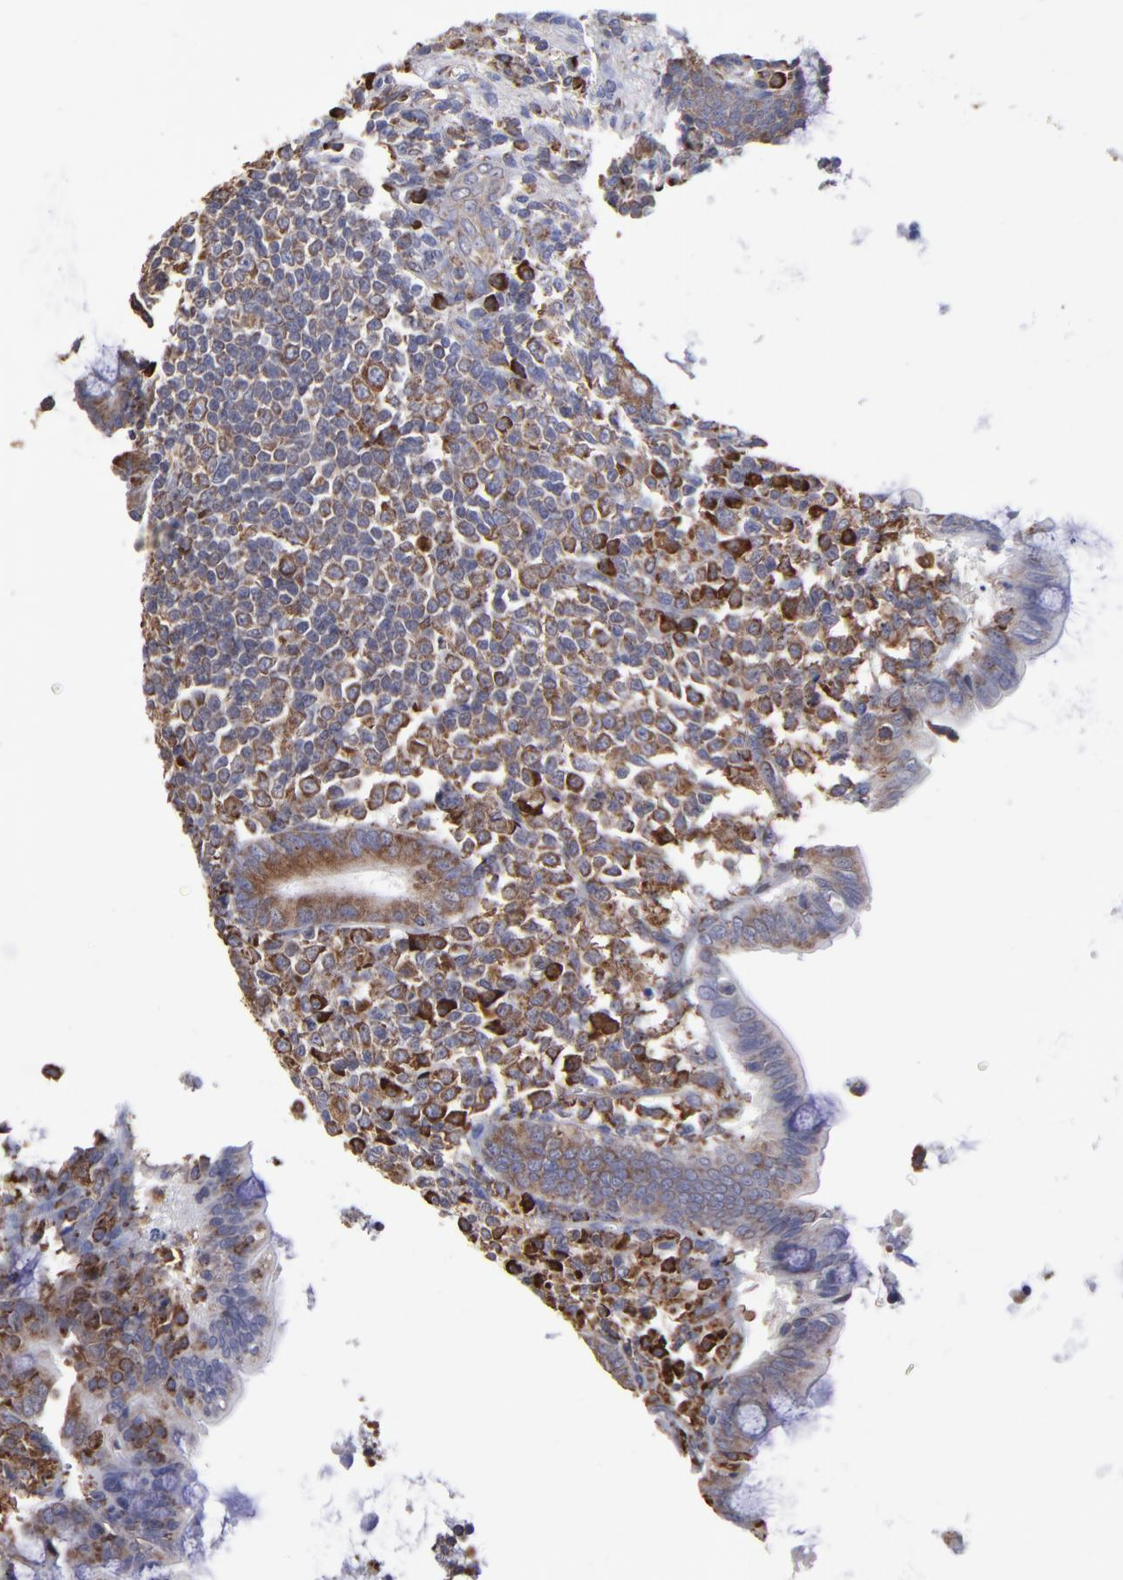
{"staining": {"intensity": "moderate", "quantity": ">75%", "location": "cytoplasmic/membranous"}, "tissue": "appendix", "cell_type": "Glandular cells", "image_type": "normal", "snomed": [{"axis": "morphology", "description": "Normal tissue, NOS"}, {"axis": "topography", "description": "Appendix"}], "caption": "Protein expression analysis of normal human appendix reveals moderate cytoplasmic/membranous positivity in approximately >75% of glandular cells.", "gene": "SND1", "patient": {"sex": "female", "age": 66}}